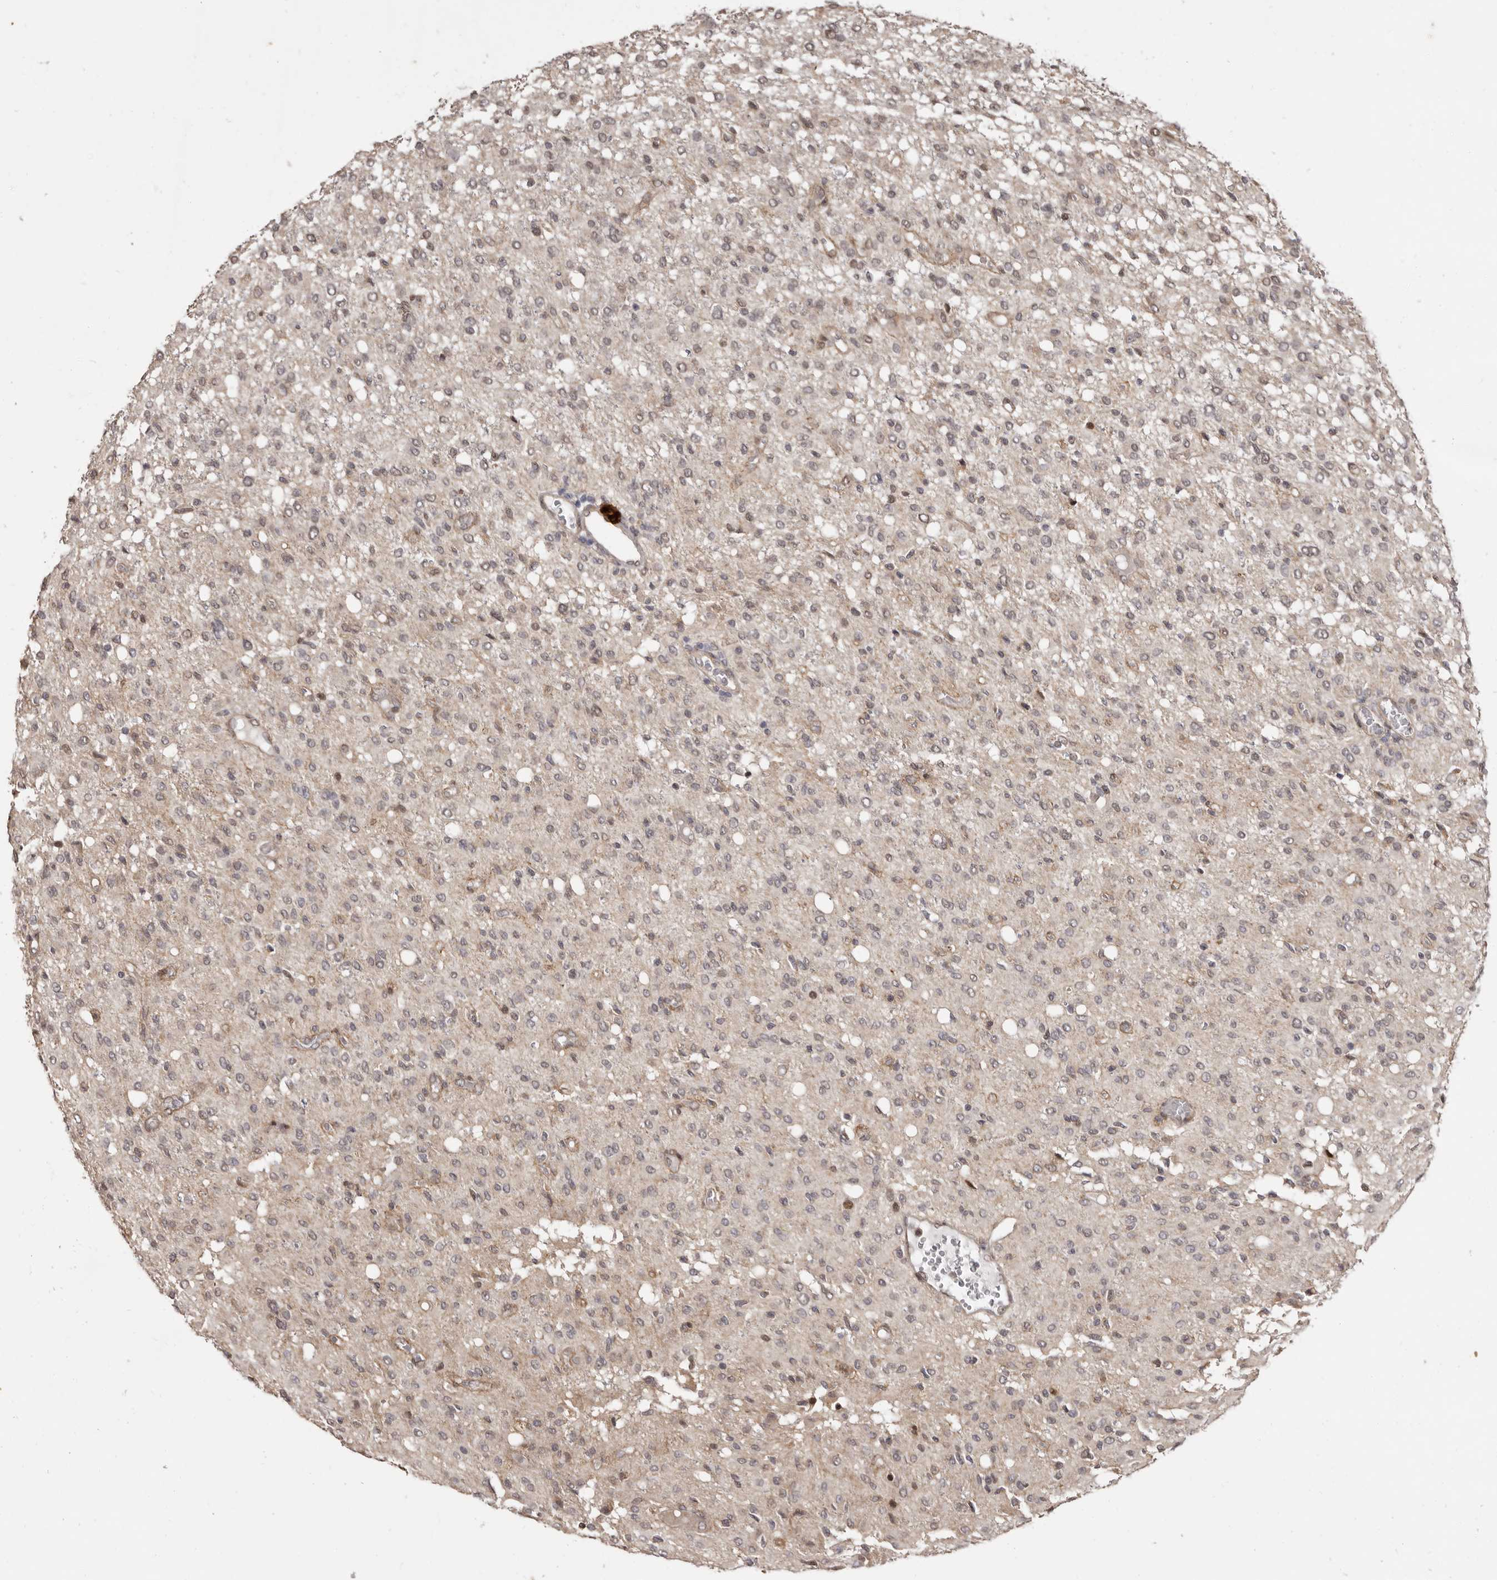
{"staining": {"intensity": "weak", "quantity": "<25%", "location": "nuclear"}, "tissue": "glioma", "cell_type": "Tumor cells", "image_type": "cancer", "snomed": [{"axis": "morphology", "description": "Glioma, malignant, High grade"}, {"axis": "topography", "description": "Brain"}], "caption": "High magnification brightfield microscopy of glioma stained with DAB (3,3'-diaminobenzidine) (brown) and counterstained with hematoxylin (blue): tumor cells show no significant staining. (DAB IHC, high magnification).", "gene": "ZNF326", "patient": {"sex": "female", "age": 59}}